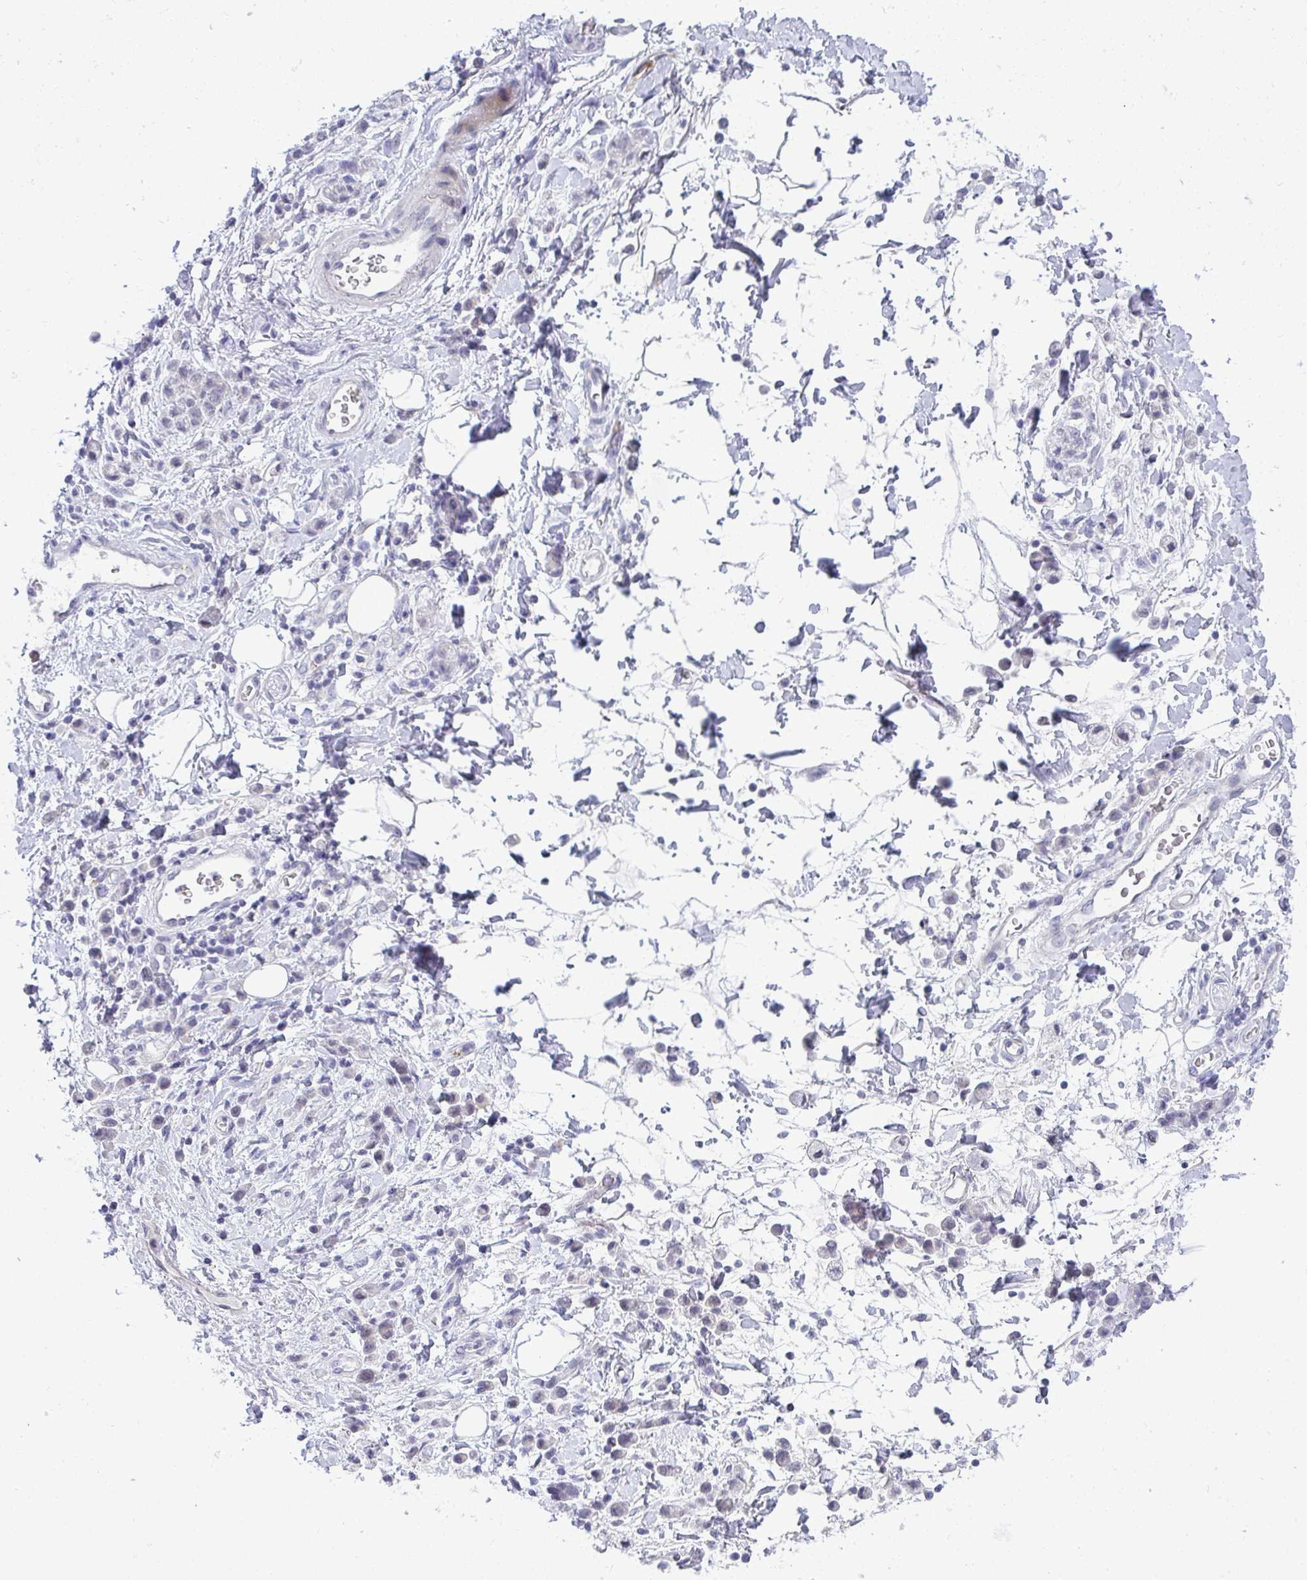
{"staining": {"intensity": "negative", "quantity": "none", "location": "none"}, "tissue": "stomach cancer", "cell_type": "Tumor cells", "image_type": "cancer", "snomed": [{"axis": "morphology", "description": "Adenocarcinoma, NOS"}, {"axis": "topography", "description": "Stomach"}], "caption": "This micrograph is of stomach cancer (adenocarcinoma) stained with immunohistochemistry to label a protein in brown with the nuclei are counter-stained blue. There is no expression in tumor cells.", "gene": "TMEM82", "patient": {"sex": "male", "age": 77}}